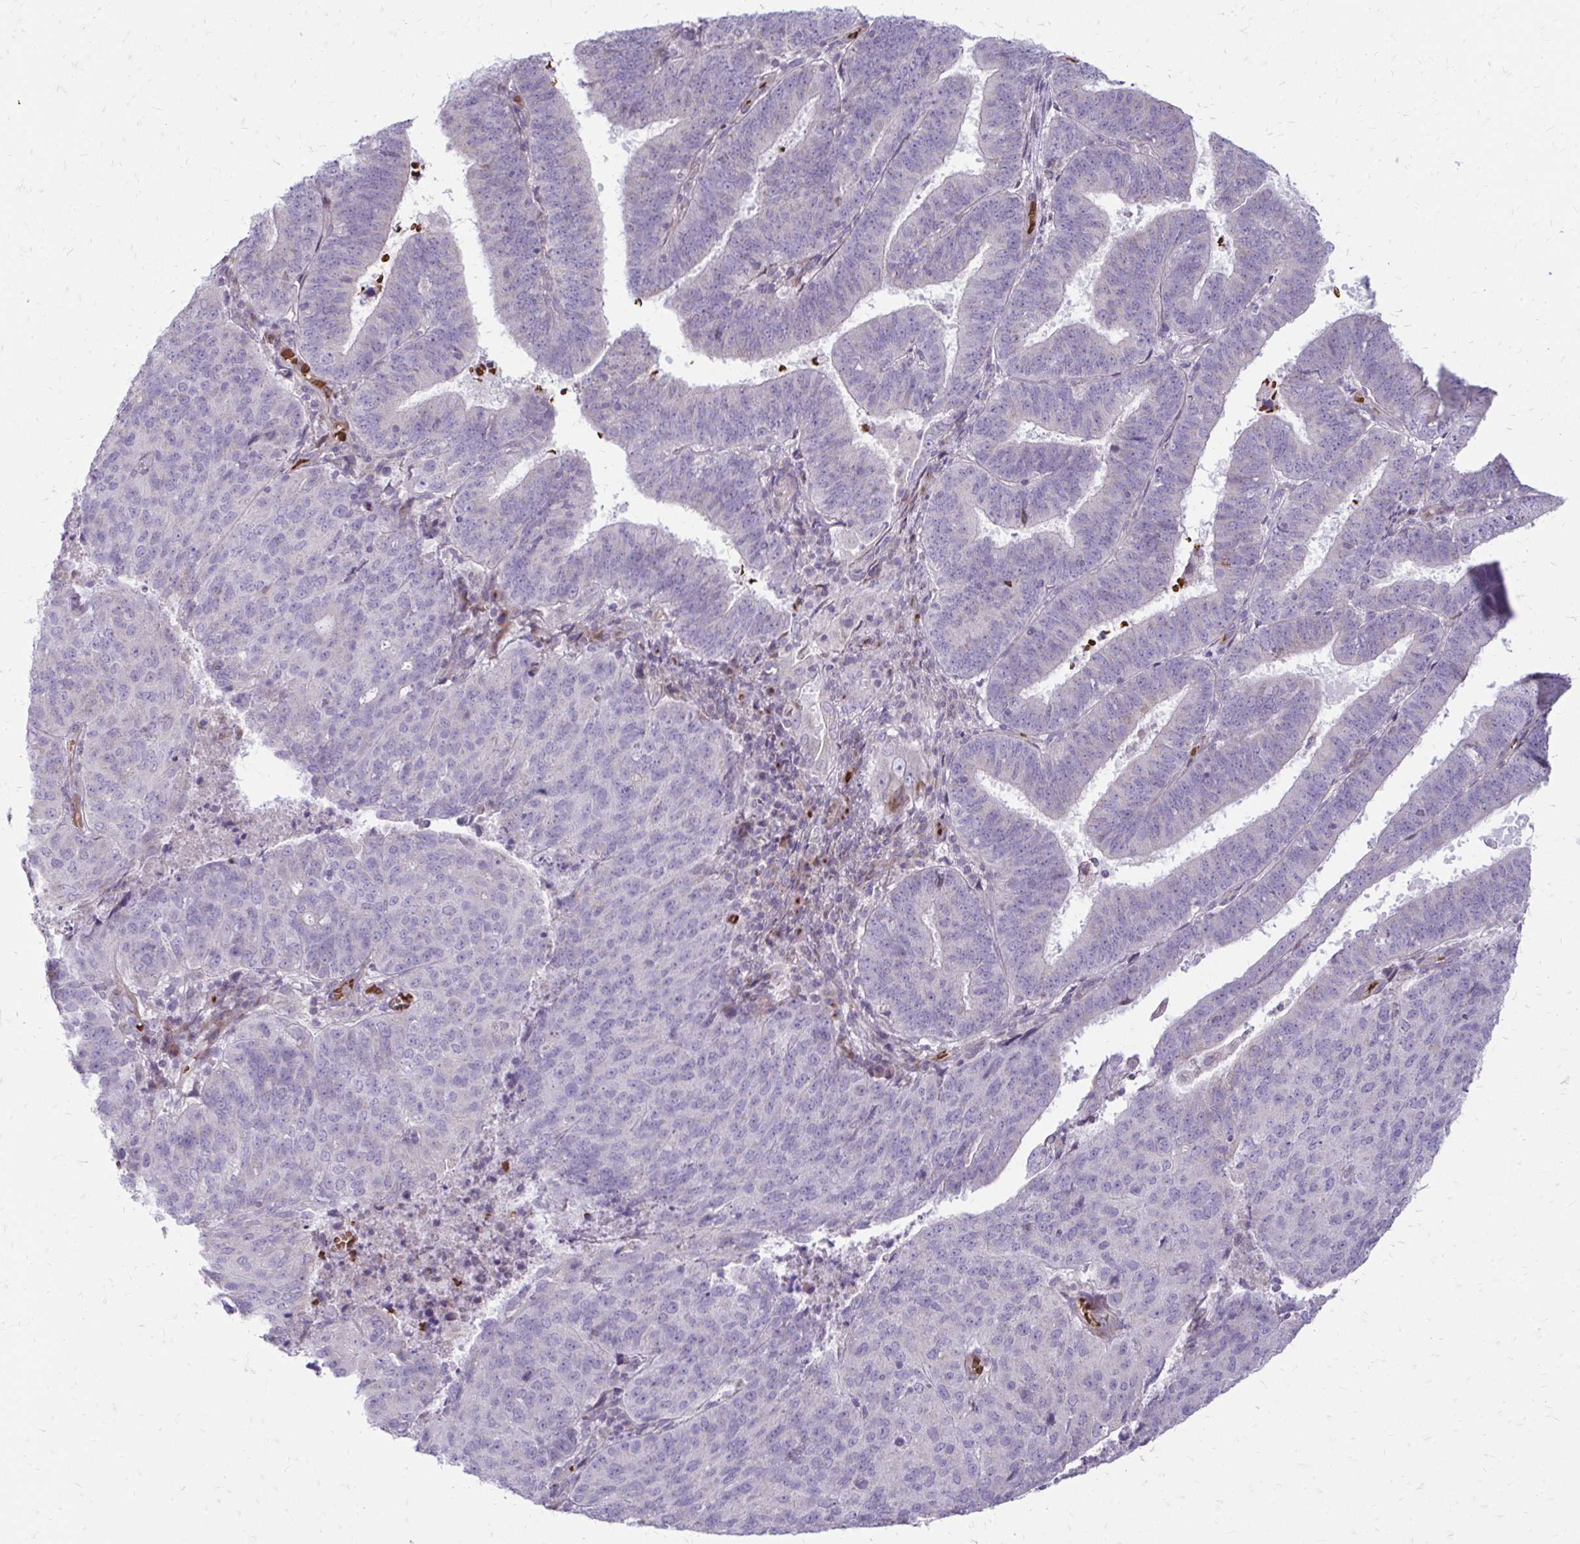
{"staining": {"intensity": "negative", "quantity": "none", "location": "none"}, "tissue": "endometrial cancer", "cell_type": "Tumor cells", "image_type": "cancer", "snomed": [{"axis": "morphology", "description": "Adenocarcinoma, NOS"}, {"axis": "topography", "description": "Endometrium"}], "caption": "IHC photomicrograph of neoplastic tissue: endometrial cancer stained with DAB exhibits no significant protein expression in tumor cells. (Immunohistochemistry, brightfield microscopy, high magnification).", "gene": "FUNDC2", "patient": {"sex": "female", "age": 82}}